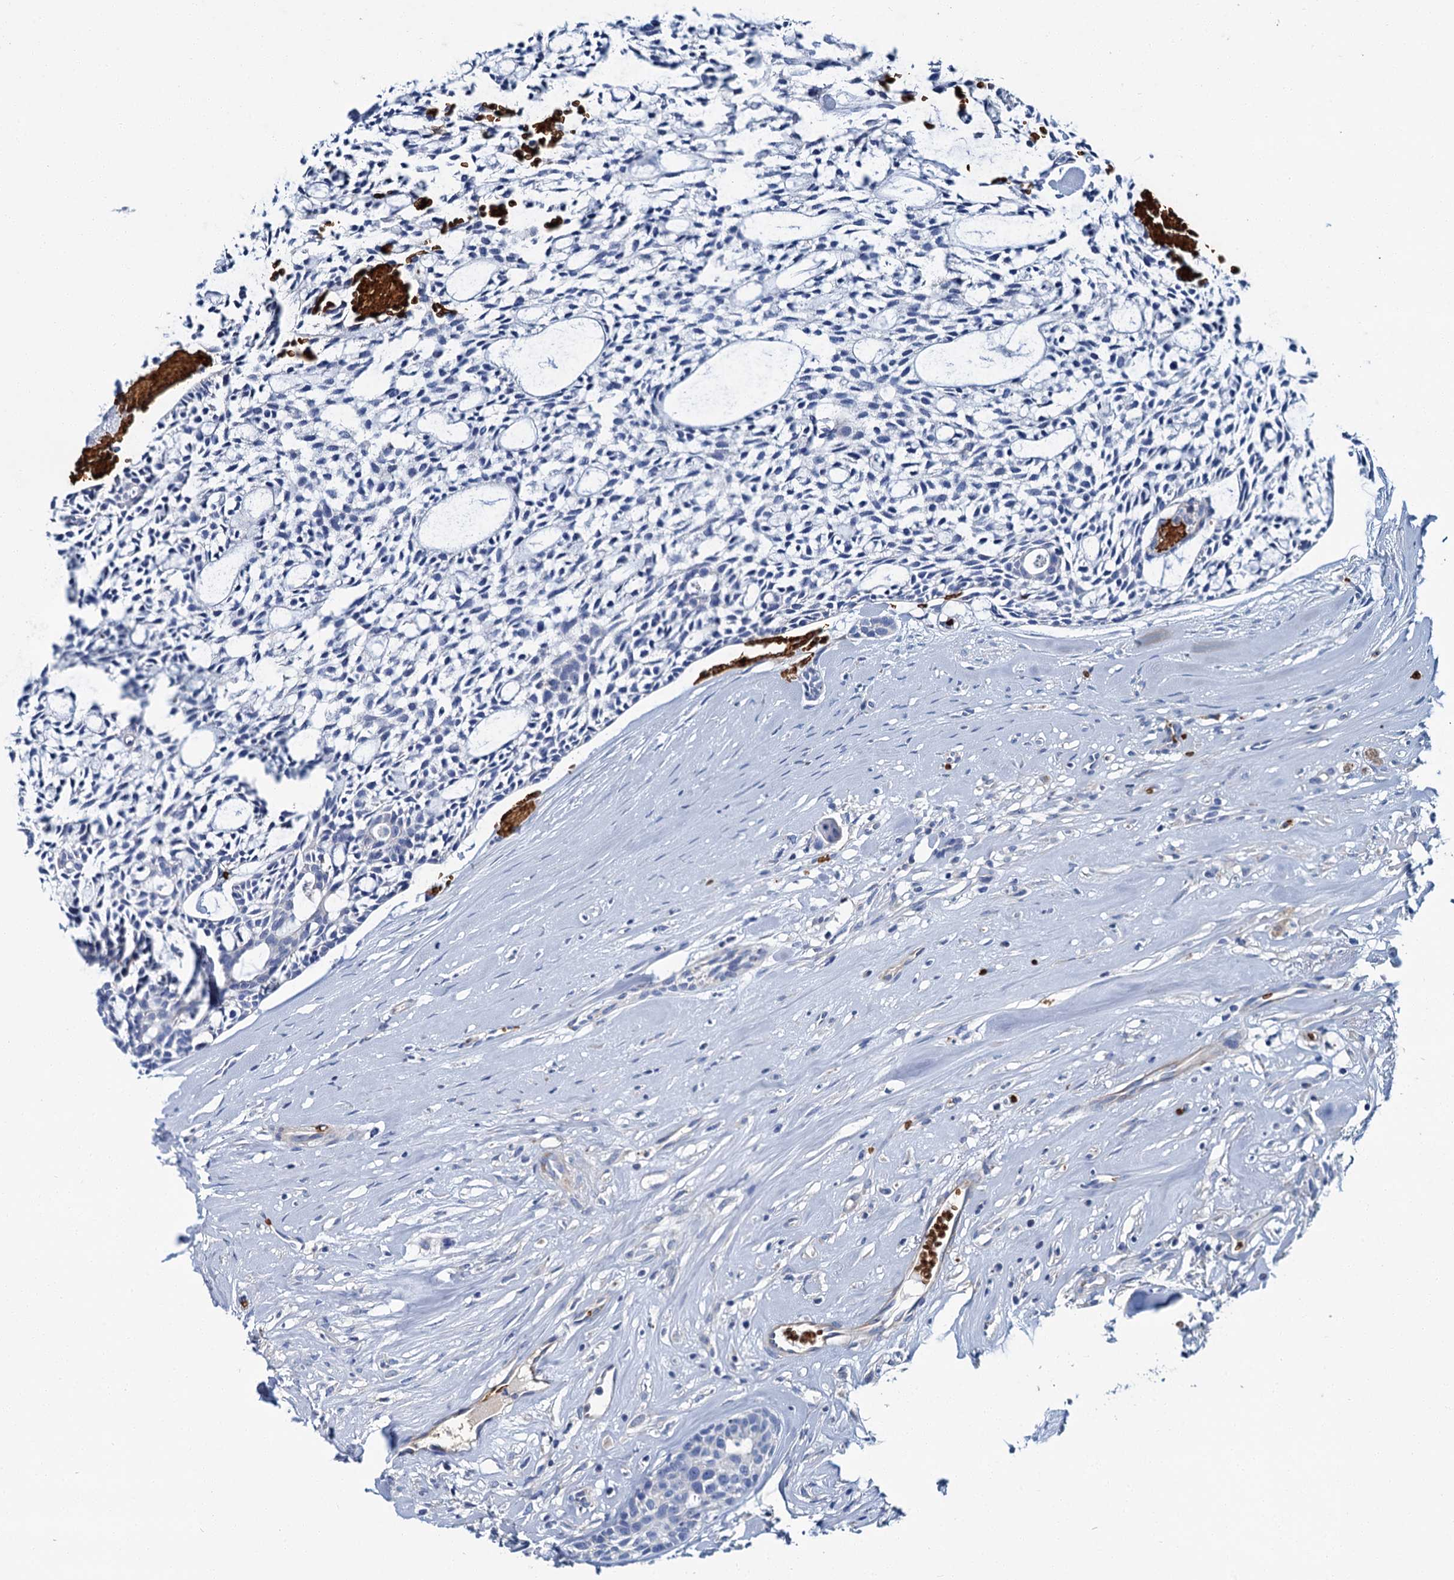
{"staining": {"intensity": "negative", "quantity": "none", "location": "none"}, "tissue": "head and neck cancer", "cell_type": "Tumor cells", "image_type": "cancer", "snomed": [{"axis": "morphology", "description": "Adenocarcinoma, NOS"}, {"axis": "topography", "description": "Subcutis"}, {"axis": "topography", "description": "Head-Neck"}], "caption": "Immunohistochemistry of head and neck adenocarcinoma demonstrates no expression in tumor cells.", "gene": "ATG2A", "patient": {"sex": "female", "age": 73}}